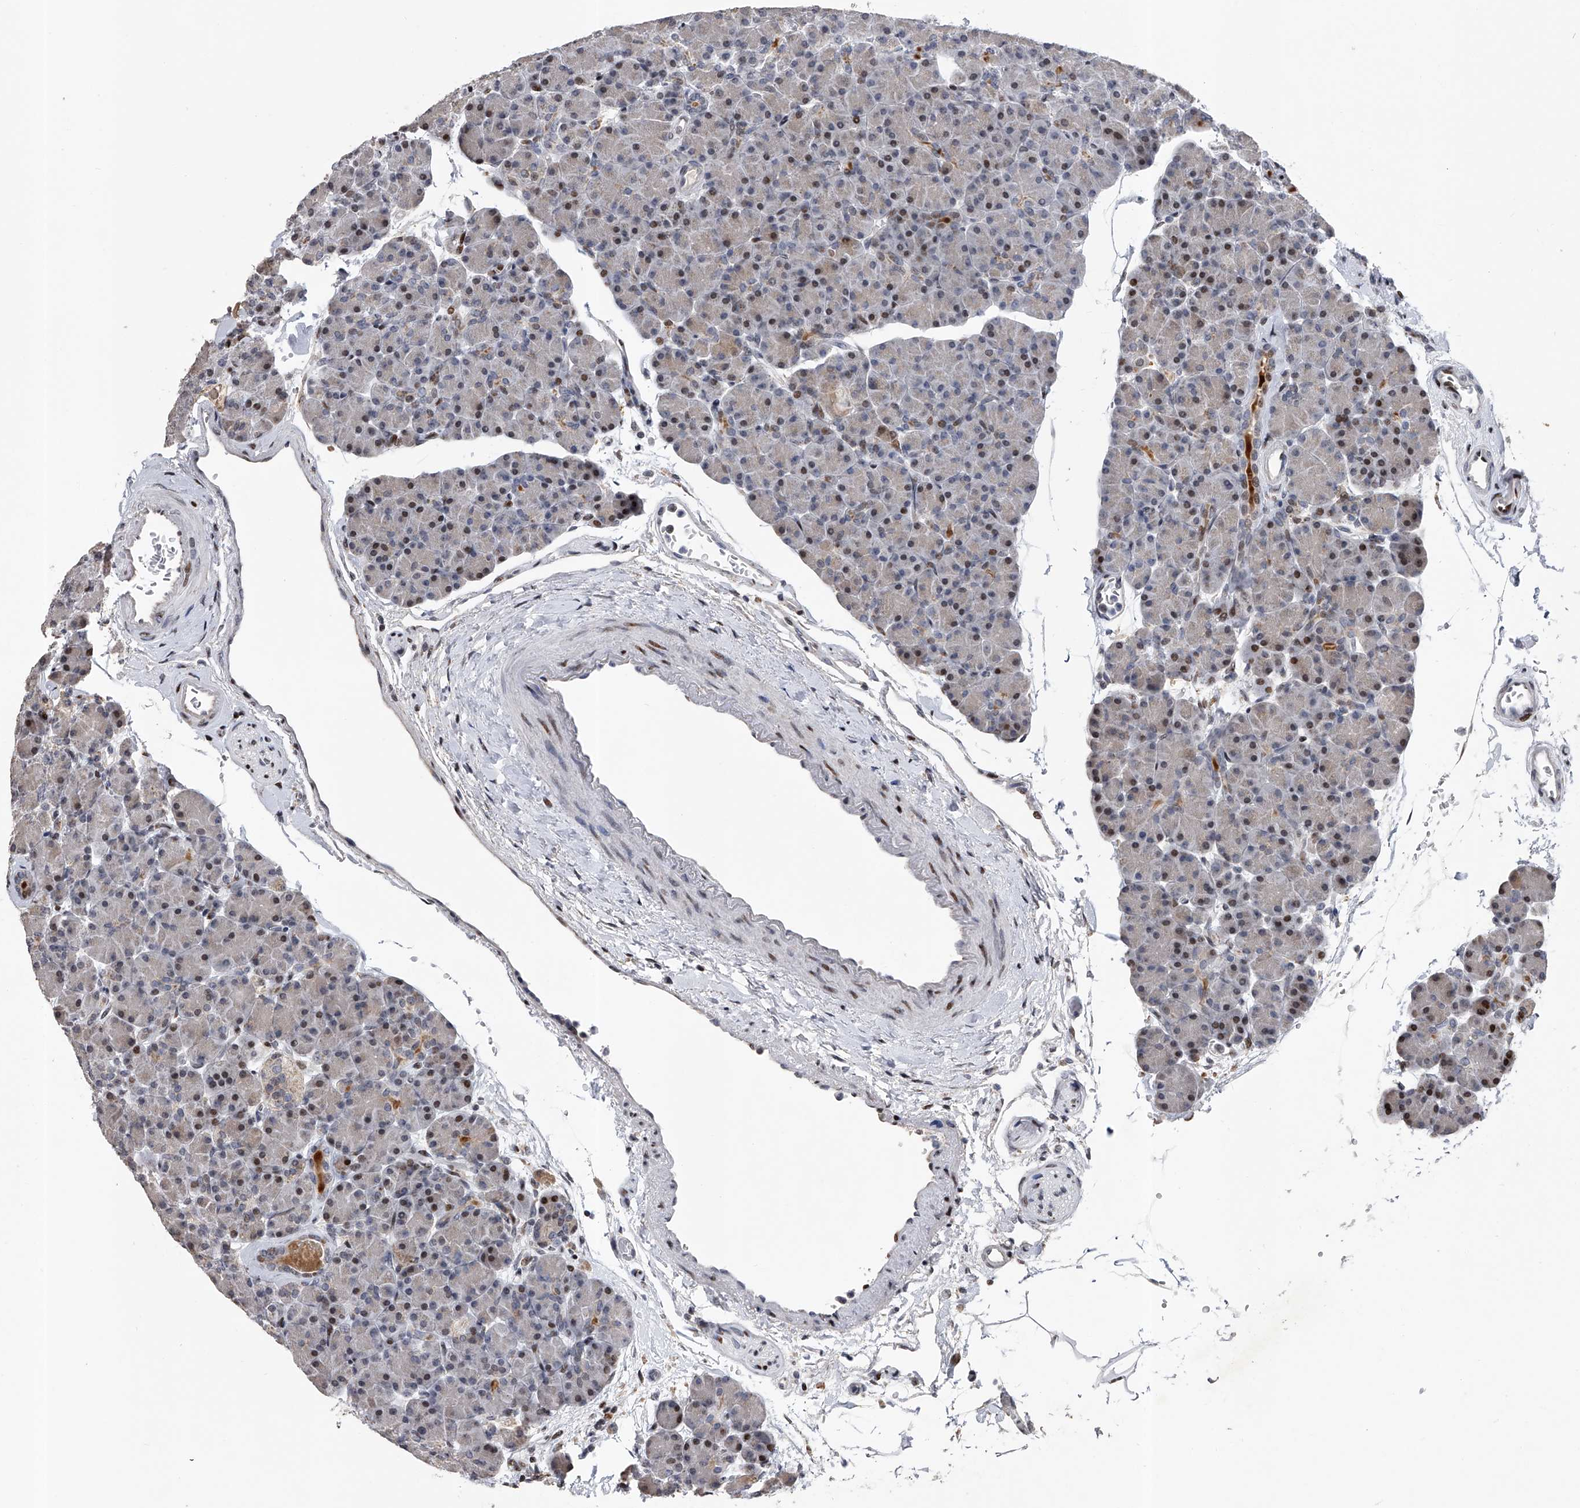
{"staining": {"intensity": "moderate", "quantity": "25%-75%", "location": "cytoplasmic/membranous,nuclear"}, "tissue": "pancreas", "cell_type": "Exocrine glandular cells", "image_type": "normal", "snomed": [{"axis": "morphology", "description": "Normal tissue, NOS"}, {"axis": "topography", "description": "Pancreas"}], "caption": "DAB immunohistochemical staining of normal pancreas shows moderate cytoplasmic/membranous,nuclear protein expression in approximately 25%-75% of exocrine glandular cells.", "gene": "RWDD2A", "patient": {"sex": "female", "age": 43}}